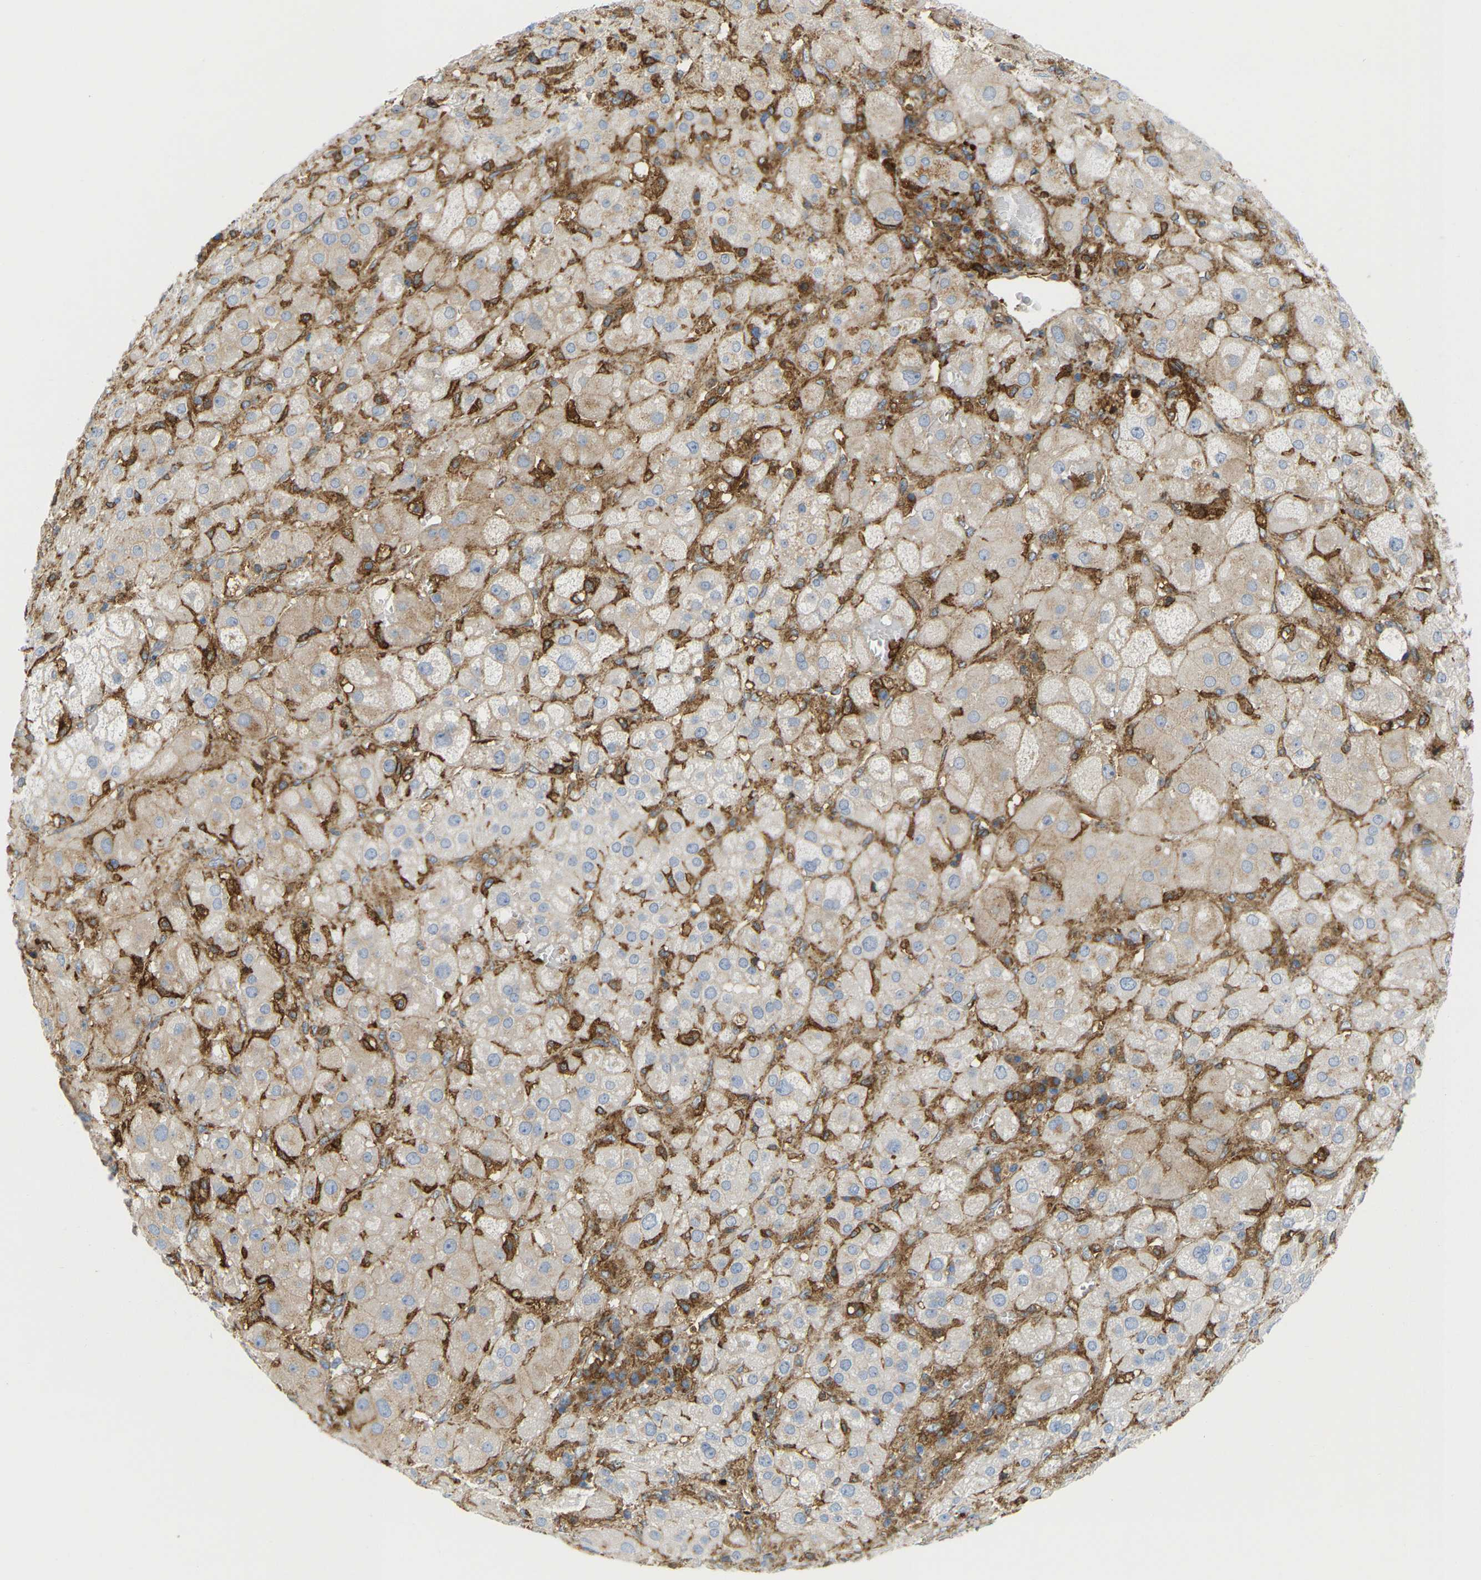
{"staining": {"intensity": "weak", "quantity": "25%-75%", "location": "cytoplasmic/membranous"}, "tissue": "adrenal gland", "cell_type": "Glandular cells", "image_type": "normal", "snomed": [{"axis": "morphology", "description": "Normal tissue, NOS"}, {"axis": "topography", "description": "Adrenal gland"}], "caption": "Protein expression analysis of unremarkable human adrenal gland reveals weak cytoplasmic/membranous positivity in about 25%-75% of glandular cells. Ihc stains the protein of interest in brown and the nuclei are stained blue.", "gene": "PICALM", "patient": {"sex": "female", "age": 47}}